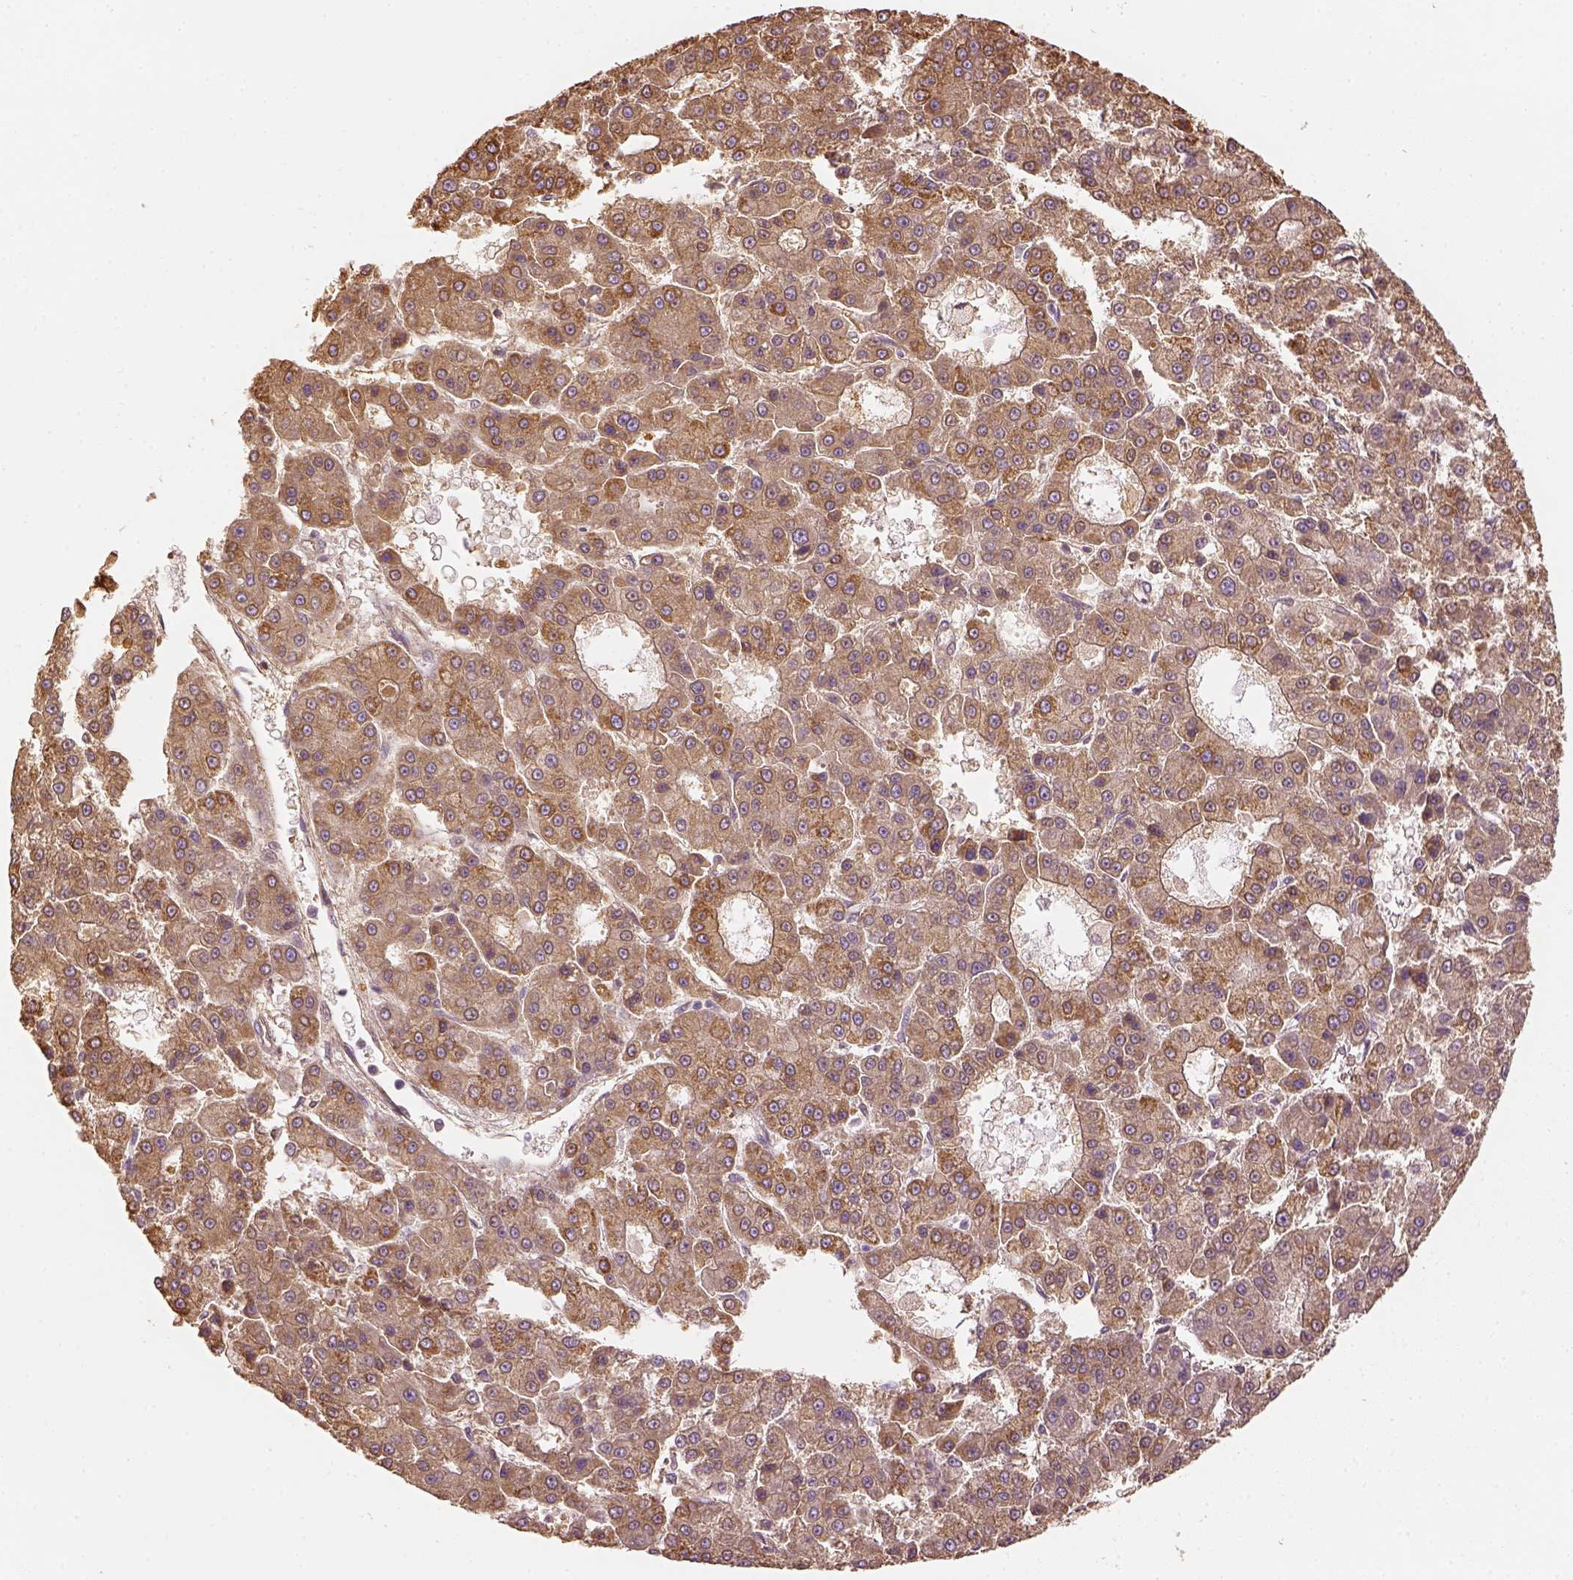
{"staining": {"intensity": "moderate", "quantity": ">75%", "location": "cytoplasmic/membranous"}, "tissue": "liver cancer", "cell_type": "Tumor cells", "image_type": "cancer", "snomed": [{"axis": "morphology", "description": "Carcinoma, Hepatocellular, NOS"}, {"axis": "topography", "description": "Liver"}], "caption": "Tumor cells show moderate cytoplasmic/membranous positivity in approximately >75% of cells in liver cancer.", "gene": "PAIP1", "patient": {"sex": "male", "age": 70}}